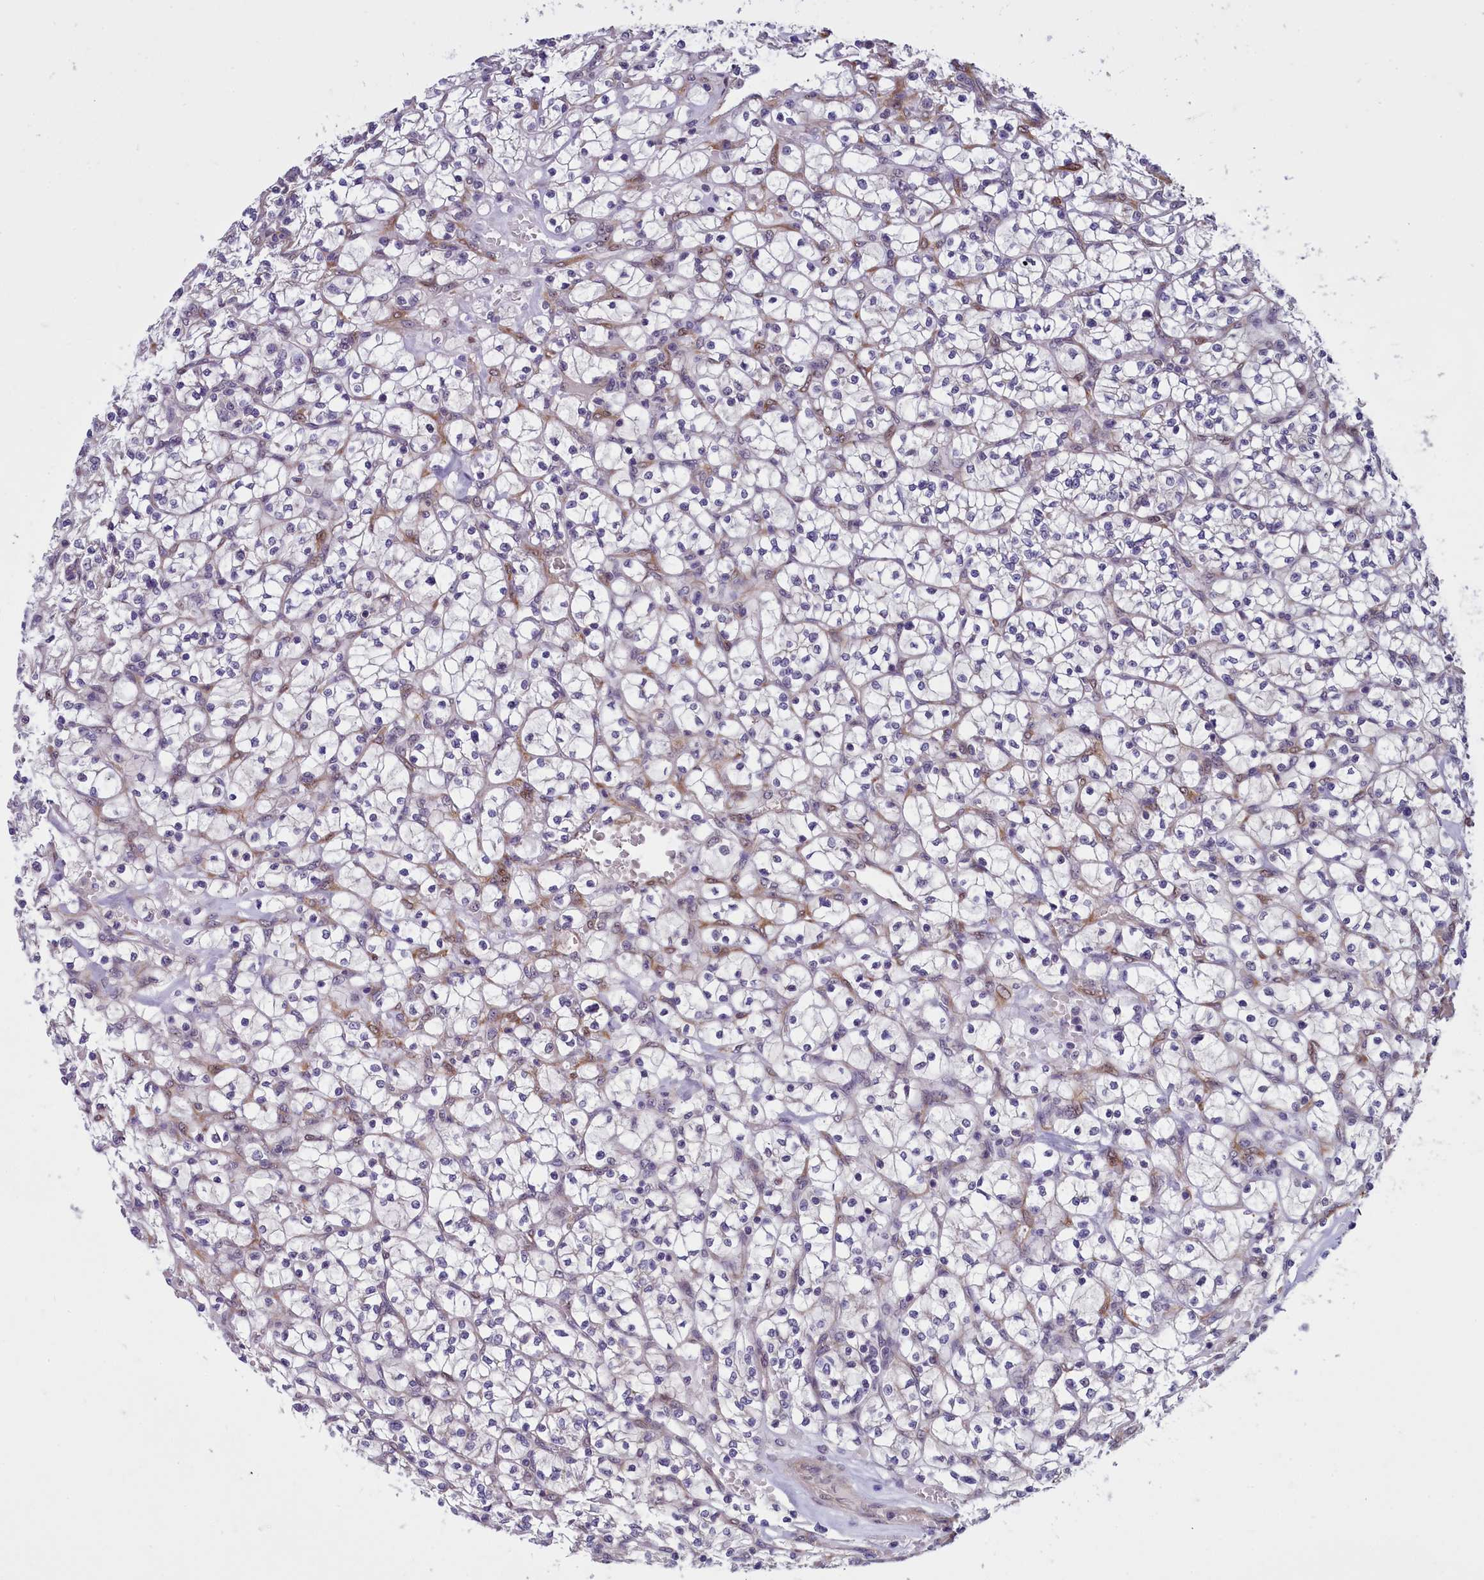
{"staining": {"intensity": "negative", "quantity": "none", "location": "none"}, "tissue": "renal cancer", "cell_type": "Tumor cells", "image_type": "cancer", "snomed": [{"axis": "morphology", "description": "Adenocarcinoma, NOS"}, {"axis": "topography", "description": "Kidney"}], "caption": "This is an IHC histopathology image of renal adenocarcinoma. There is no expression in tumor cells.", "gene": "BCAR1", "patient": {"sex": "female", "age": 64}}